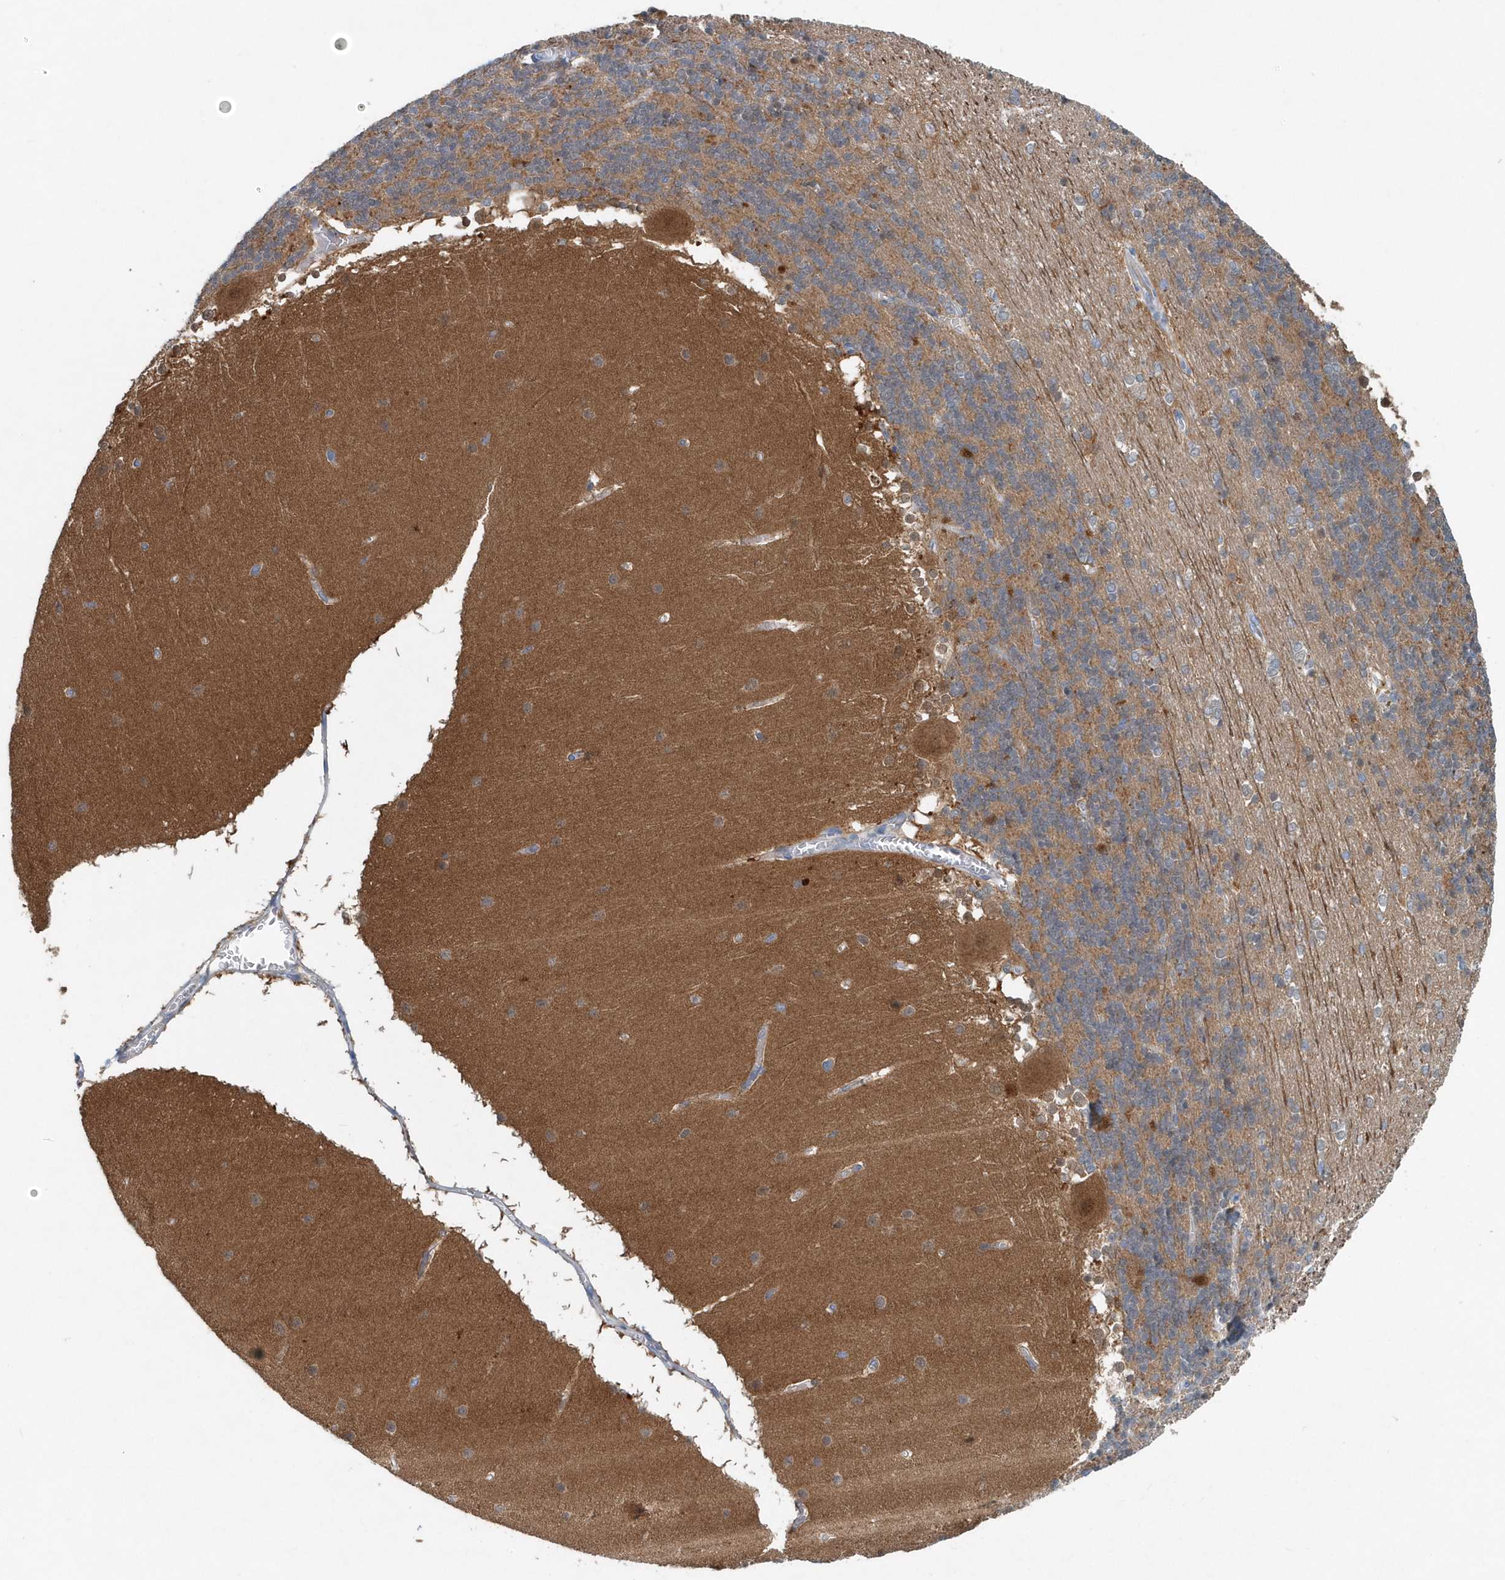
{"staining": {"intensity": "weak", "quantity": ">75%", "location": "cytoplasmic/membranous"}, "tissue": "cerebellum", "cell_type": "Cells in granular layer", "image_type": "normal", "snomed": [{"axis": "morphology", "description": "Normal tissue, NOS"}, {"axis": "topography", "description": "Cerebellum"}], "caption": "IHC (DAB) staining of benign human cerebellum reveals weak cytoplasmic/membranous protein expression in about >75% of cells in granular layer.", "gene": "PFN2", "patient": {"sex": "female", "age": 19}}